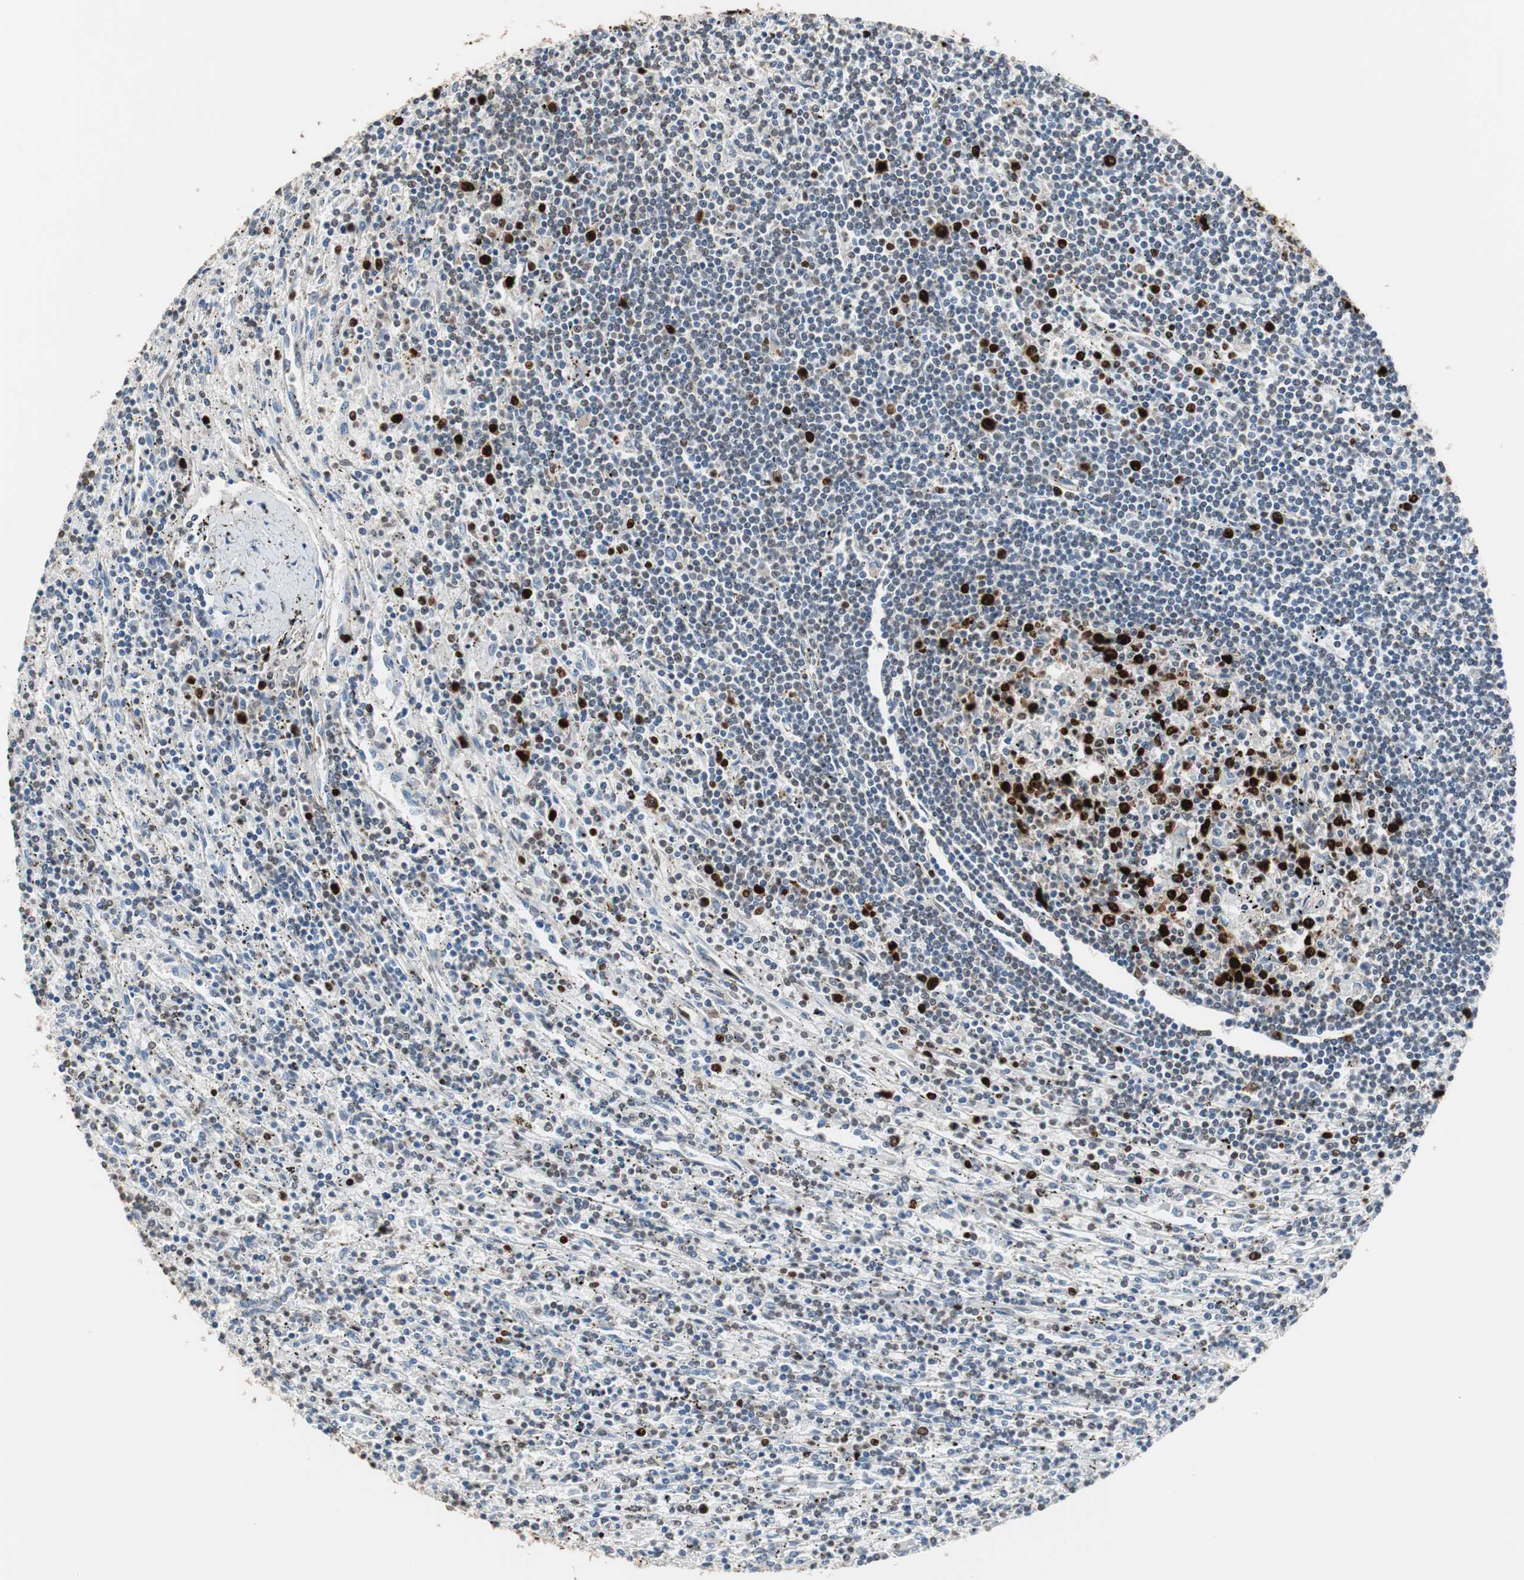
{"staining": {"intensity": "strong", "quantity": "<25%", "location": "nuclear"}, "tissue": "lymphoma", "cell_type": "Tumor cells", "image_type": "cancer", "snomed": [{"axis": "morphology", "description": "Malignant lymphoma, non-Hodgkin's type, Low grade"}, {"axis": "topography", "description": "Spleen"}], "caption": "This image shows lymphoma stained with immunohistochemistry to label a protein in brown. The nuclear of tumor cells show strong positivity for the protein. Nuclei are counter-stained blue.", "gene": "TOP2A", "patient": {"sex": "male", "age": 76}}